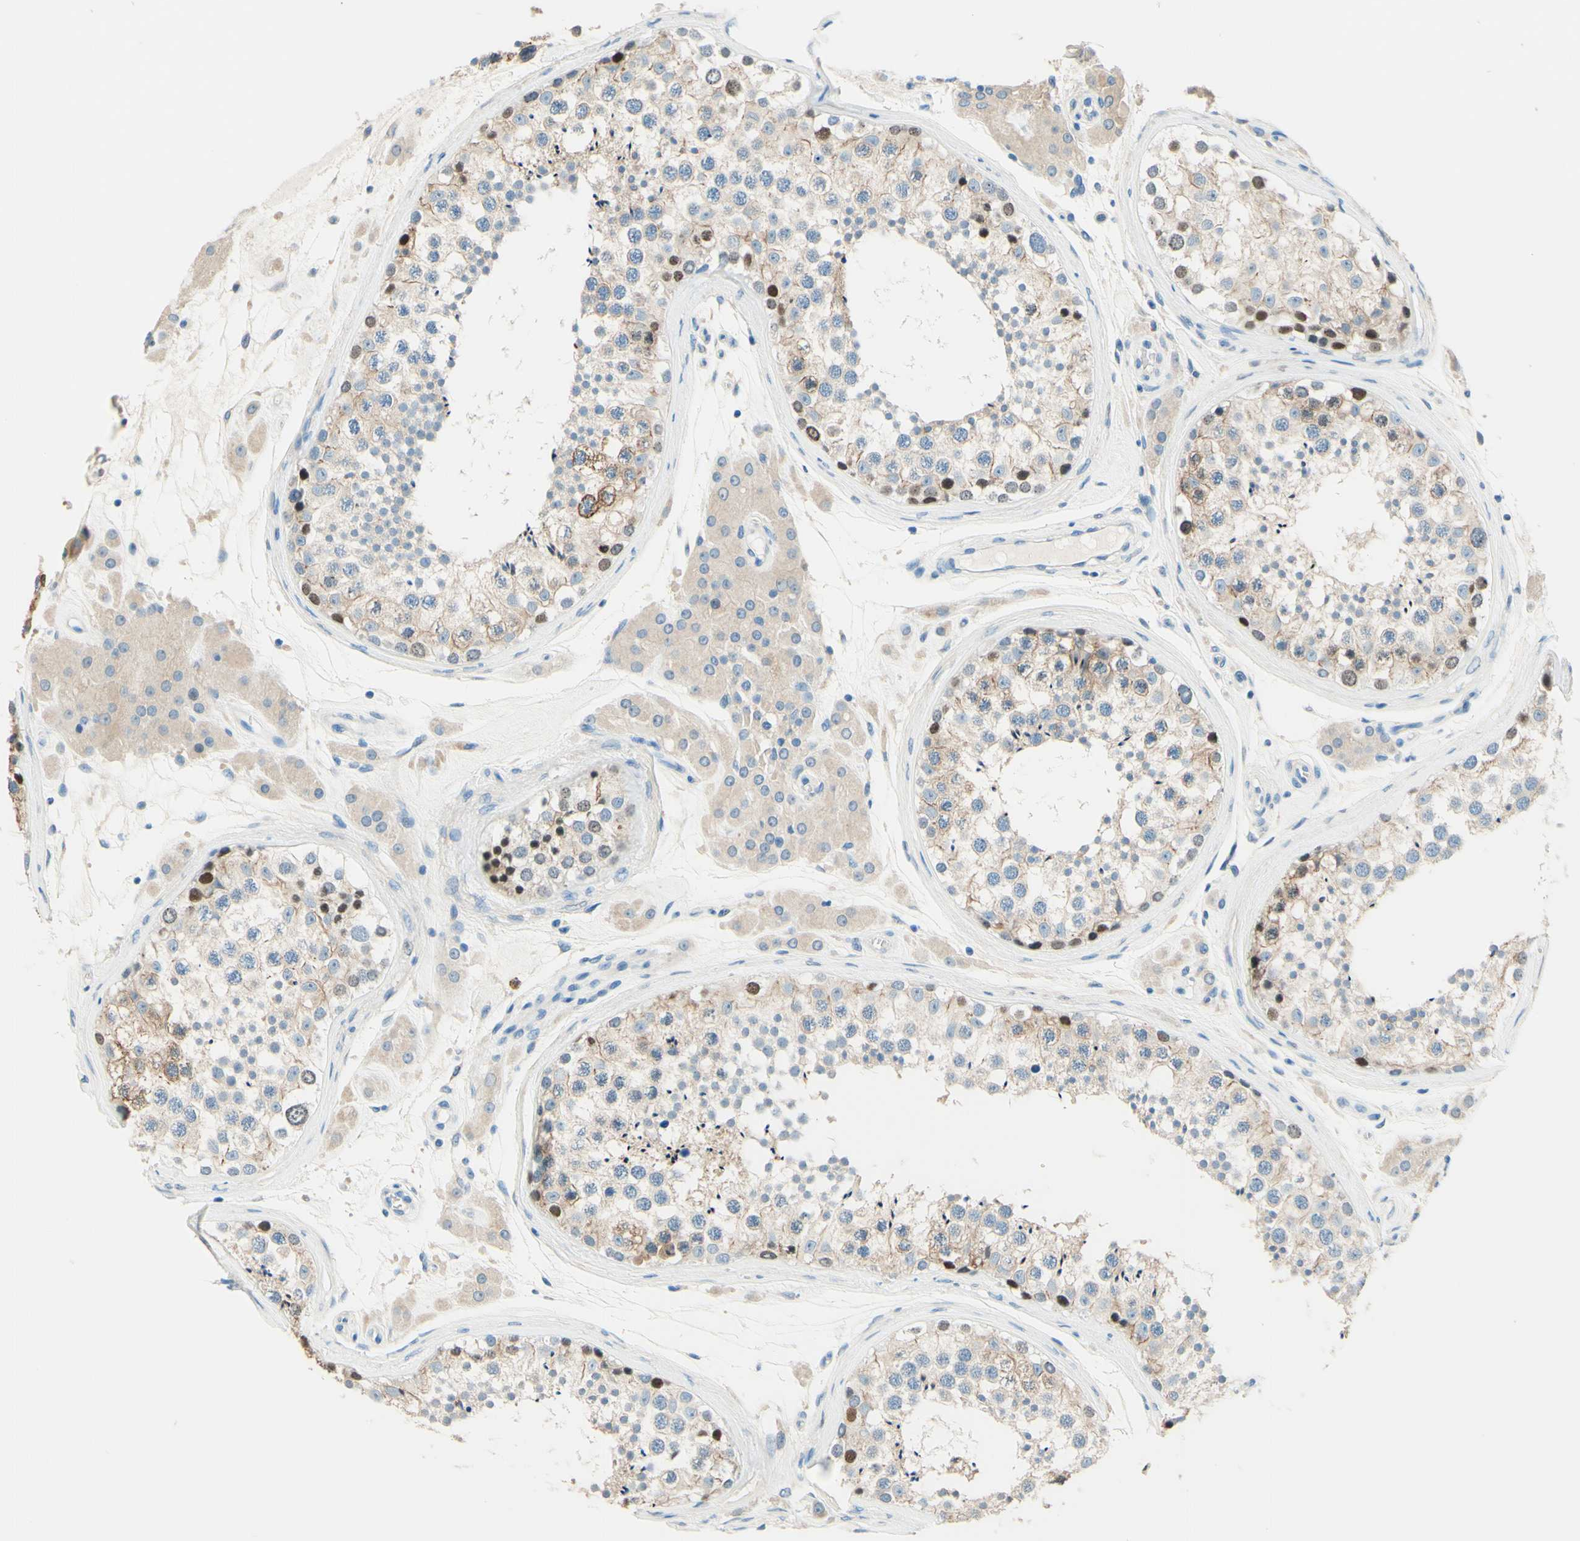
{"staining": {"intensity": "strong", "quantity": "<25%", "location": "cytoplasmic/membranous,nuclear"}, "tissue": "testis", "cell_type": "Cells in seminiferous ducts", "image_type": "normal", "snomed": [{"axis": "morphology", "description": "Normal tissue, NOS"}, {"axis": "topography", "description": "Testis"}], "caption": "Protein staining reveals strong cytoplasmic/membranous,nuclear expression in approximately <25% of cells in seminiferous ducts in normal testis.", "gene": "PASD1", "patient": {"sex": "male", "age": 46}}